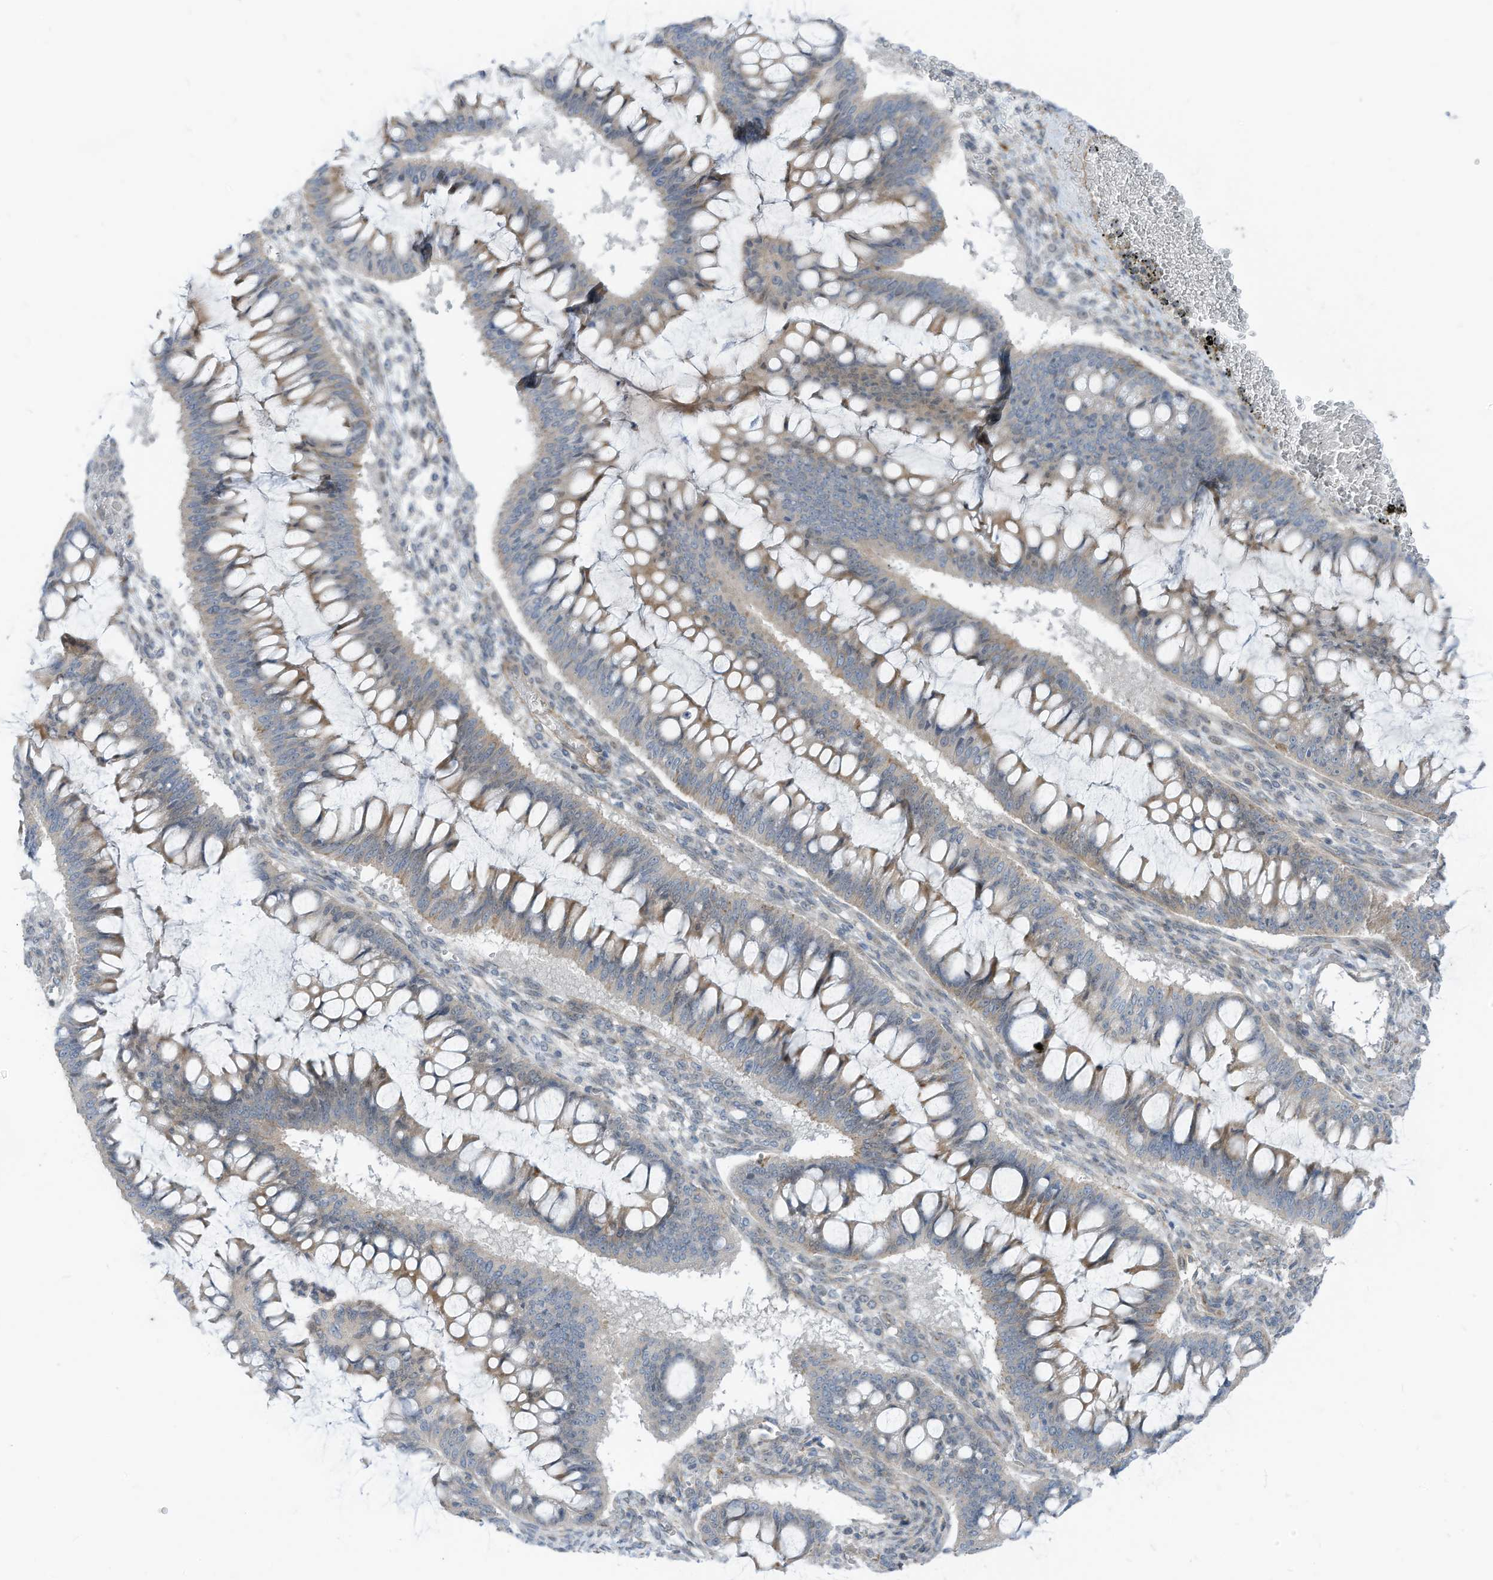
{"staining": {"intensity": "weak", "quantity": "25%-75%", "location": "cytoplasmic/membranous"}, "tissue": "ovarian cancer", "cell_type": "Tumor cells", "image_type": "cancer", "snomed": [{"axis": "morphology", "description": "Cystadenocarcinoma, mucinous, NOS"}, {"axis": "topography", "description": "Ovary"}], "caption": "DAB immunohistochemical staining of ovarian cancer shows weak cytoplasmic/membranous protein positivity in about 25%-75% of tumor cells.", "gene": "GPATCH3", "patient": {"sex": "female", "age": 73}}